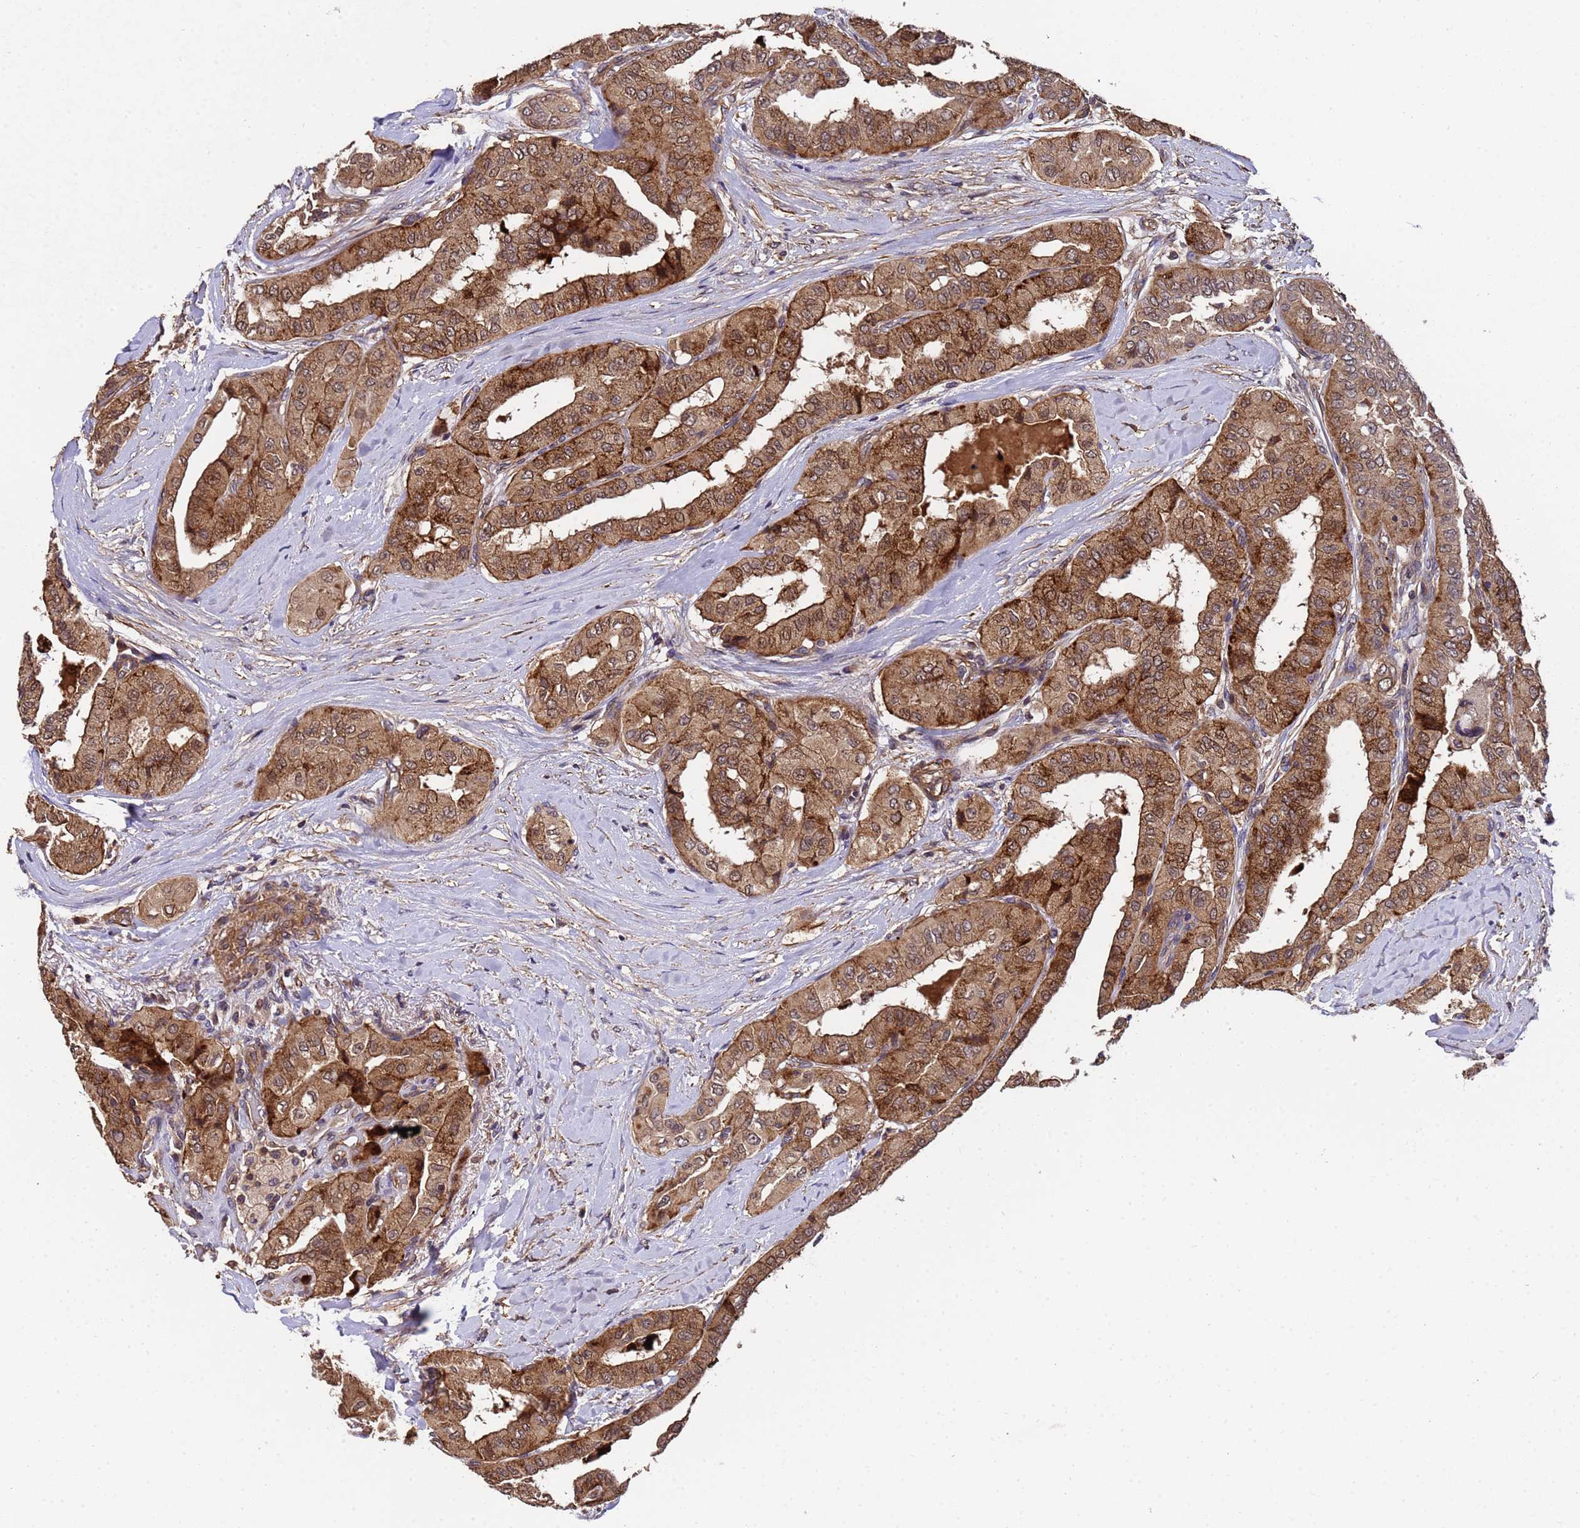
{"staining": {"intensity": "moderate", "quantity": ">75%", "location": "cytoplasmic/membranous"}, "tissue": "thyroid cancer", "cell_type": "Tumor cells", "image_type": "cancer", "snomed": [{"axis": "morphology", "description": "Papillary adenocarcinoma, NOS"}, {"axis": "topography", "description": "Thyroid gland"}], "caption": "Immunohistochemical staining of thyroid cancer demonstrates medium levels of moderate cytoplasmic/membranous protein positivity in approximately >75% of tumor cells.", "gene": "GSTCD", "patient": {"sex": "female", "age": 59}}